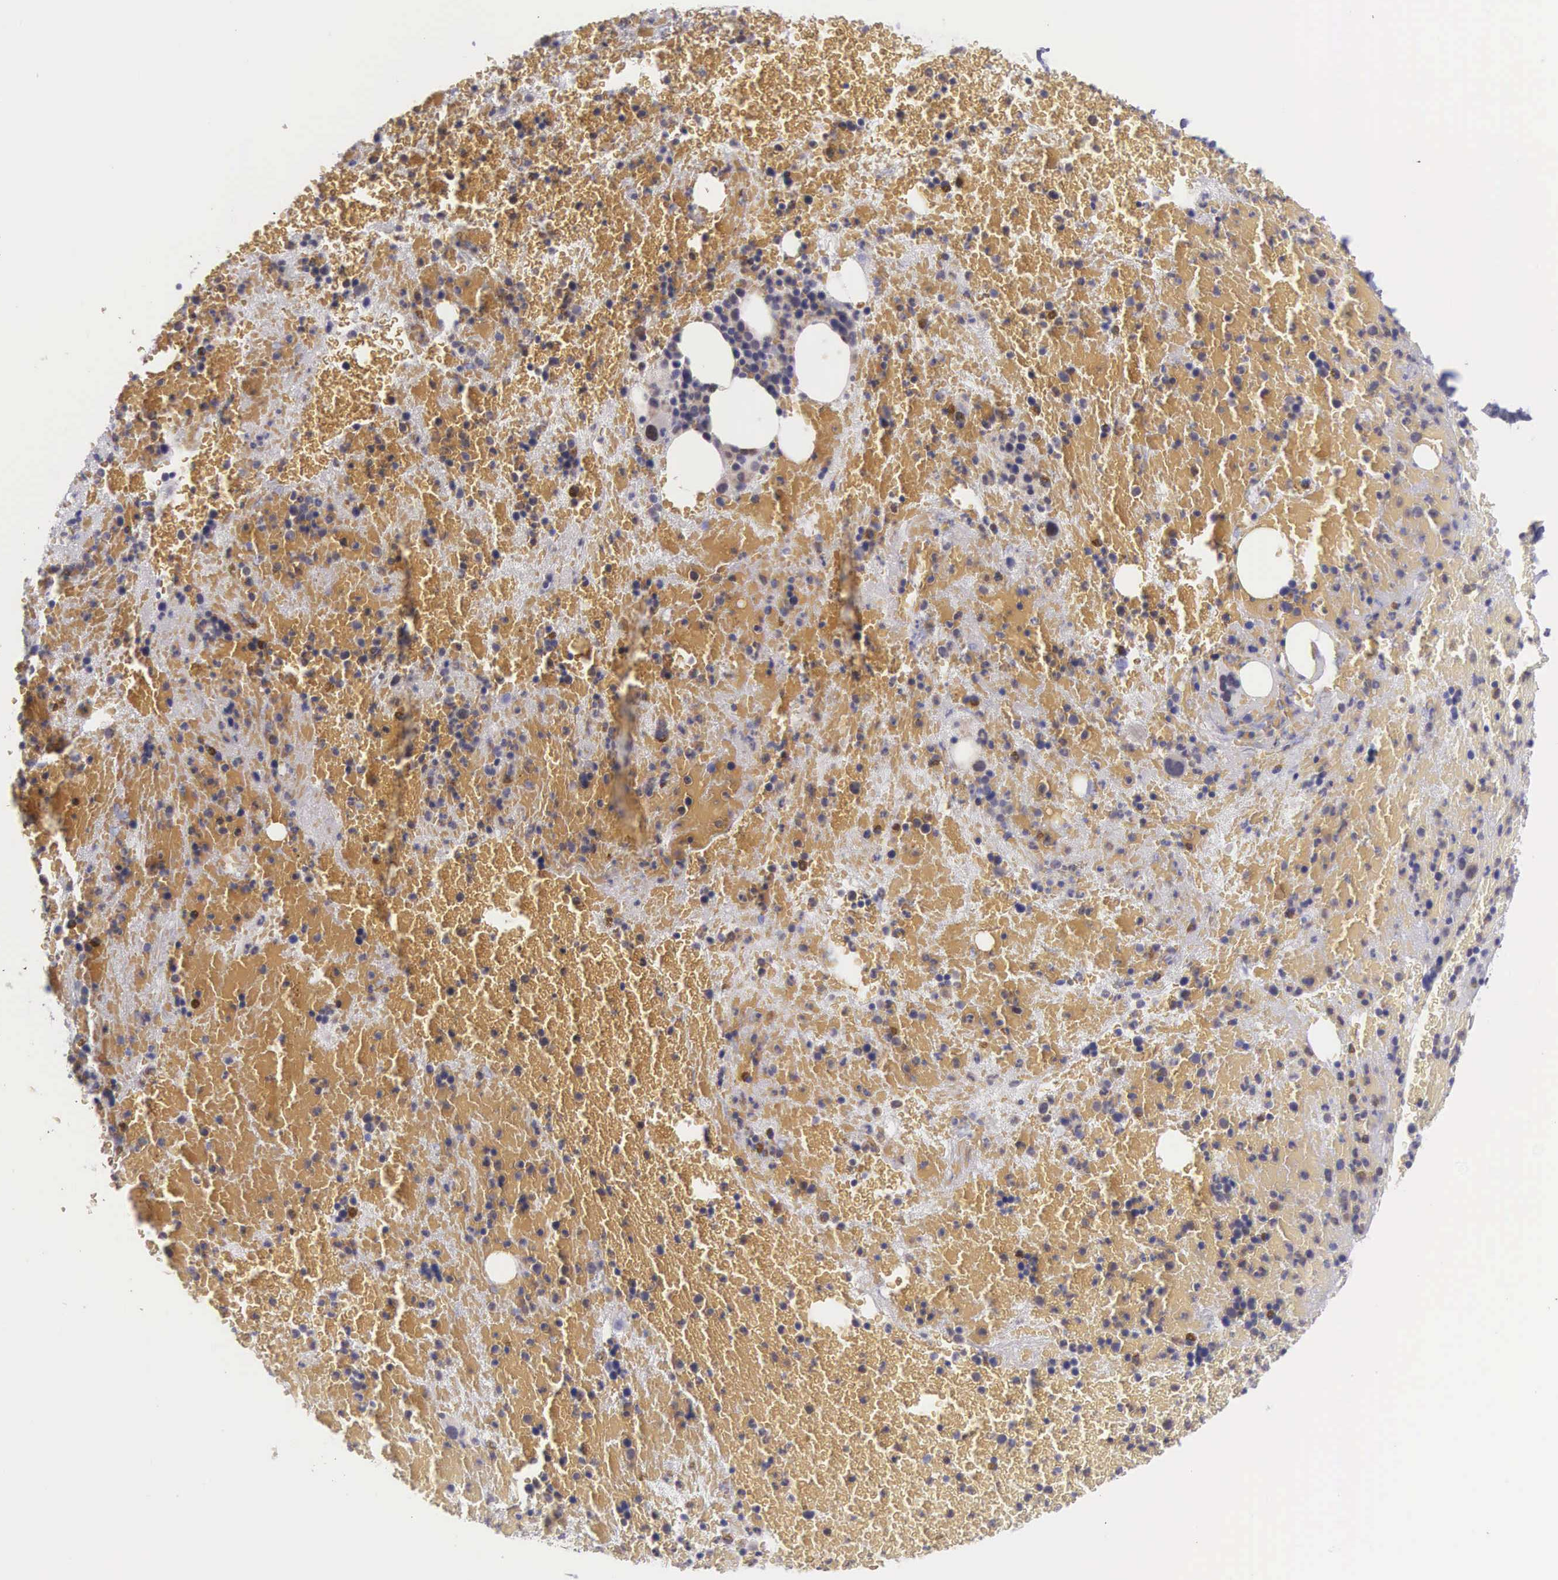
{"staining": {"intensity": "moderate", "quantity": "<25%", "location": "cytoplasmic/membranous"}, "tissue": "bone marrow", "cell_type": "Hematopoietic cells", "image_type": "normal", "snomed": [{"axis": "morphology", "description": "Normal tissue, NOS"}, {"axis": "topography", "description": "Bone marrow"}], "caption": "This histopathology image demonstrates immunohistochemistry (IHC) staining of normal bone marrow, with low moderate cytoplasmic/membranous expression in about <25% of hematopoietic cells.", "gene": "SLC25A21", "patient": {"sex": "female", "age": 53}}